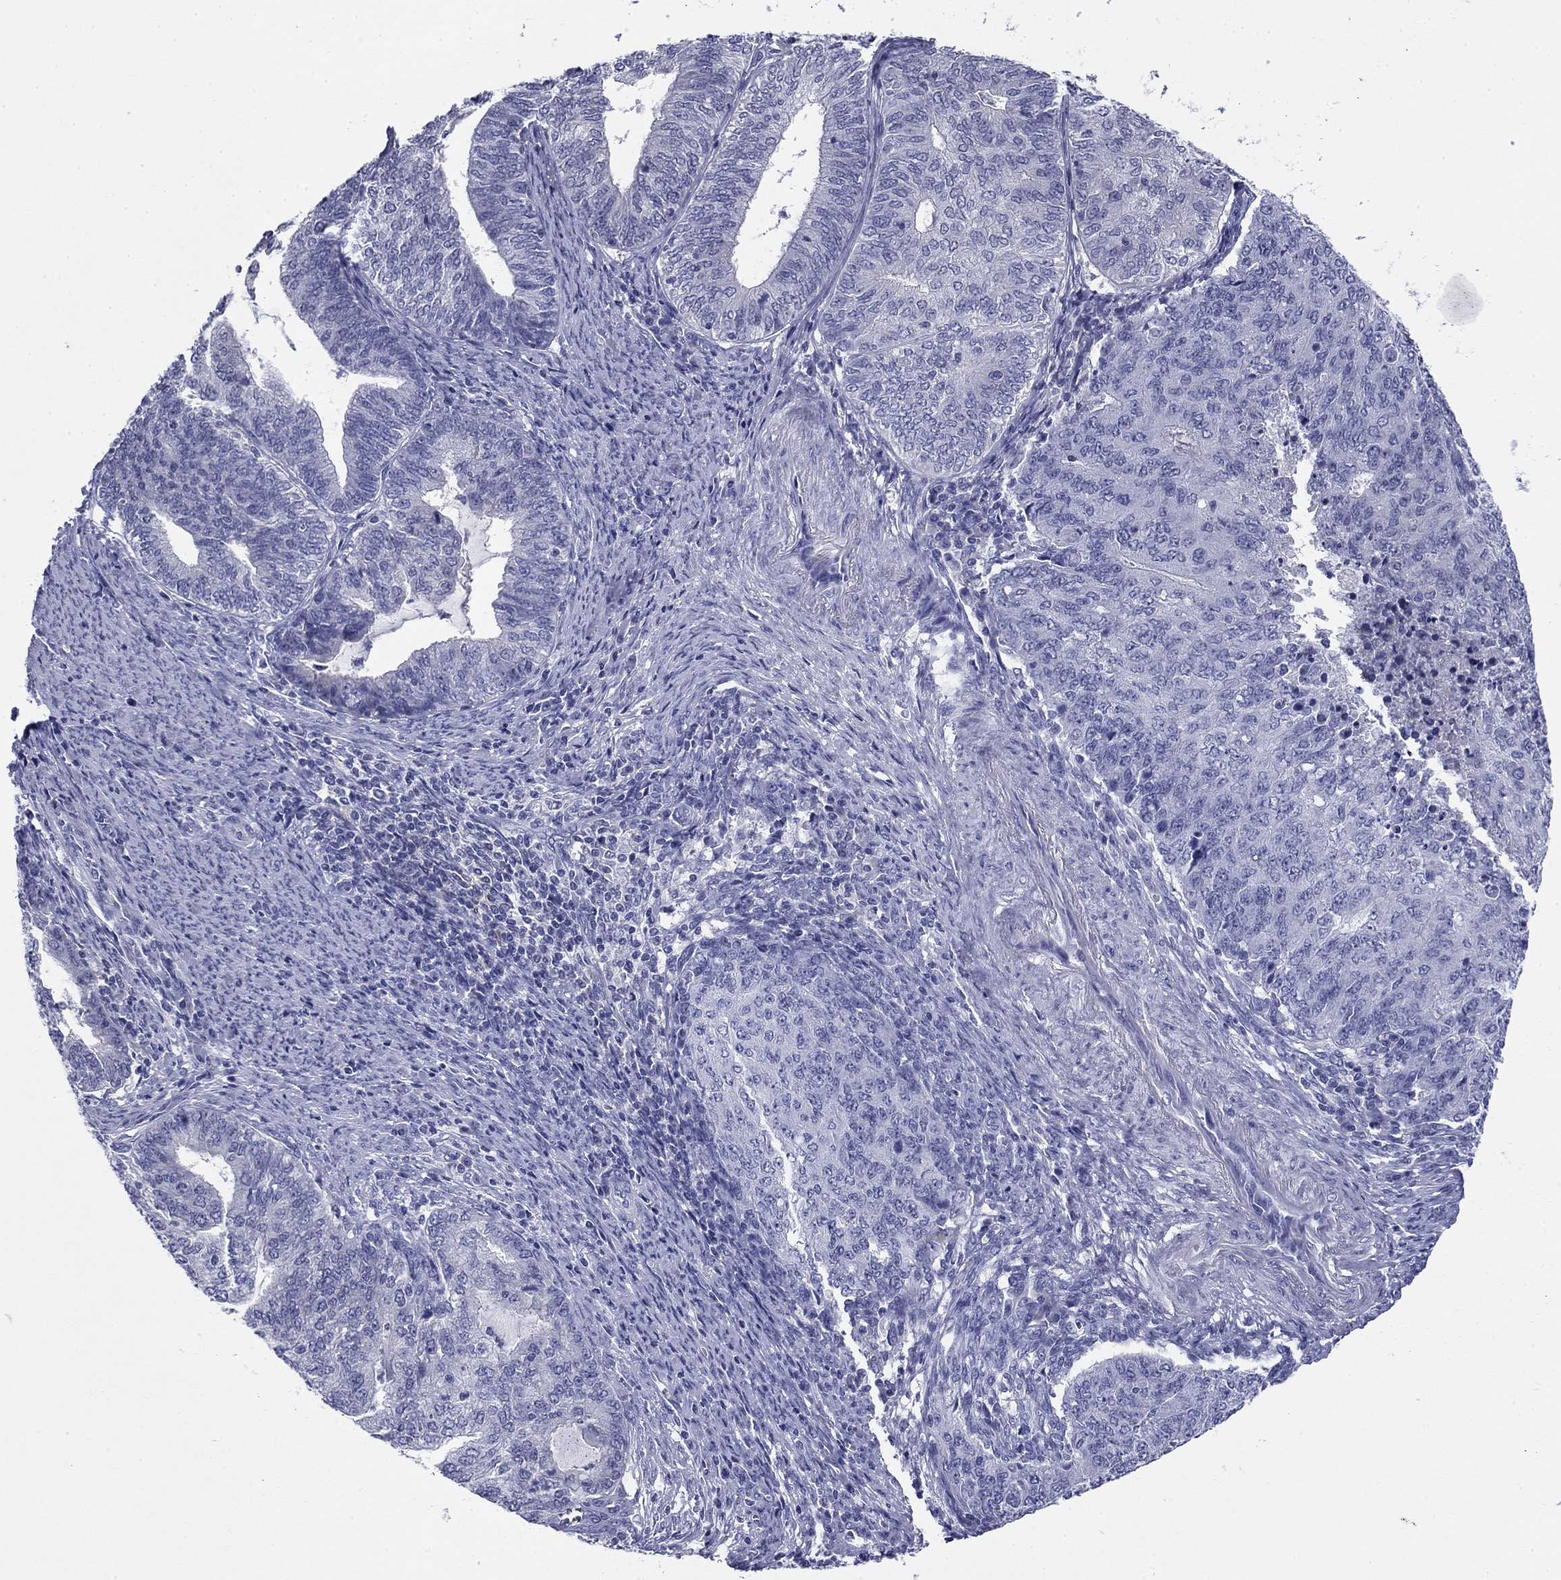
{"staining": {"intensity": "negative", "quantity": "none", "location": "none"}, "tissue": "endometrial cancer", "cell_type": "Tumor cells", "image_type": "cancer", "snomed": [{"axis": "morphology", "description": "Adenocarcinoma, NOS"}, {"axis": "topography", "description": "Endometrium"}], "caption": "Tumor cells are negative for protein expression in human adenocarcinoma (endometrial). The staining is performed using DAB brown chromogen with nuclei counter-stained in using hematoxylin.", "gene": "ABCC2", "patient": {"sex": "female", "age": 82}}